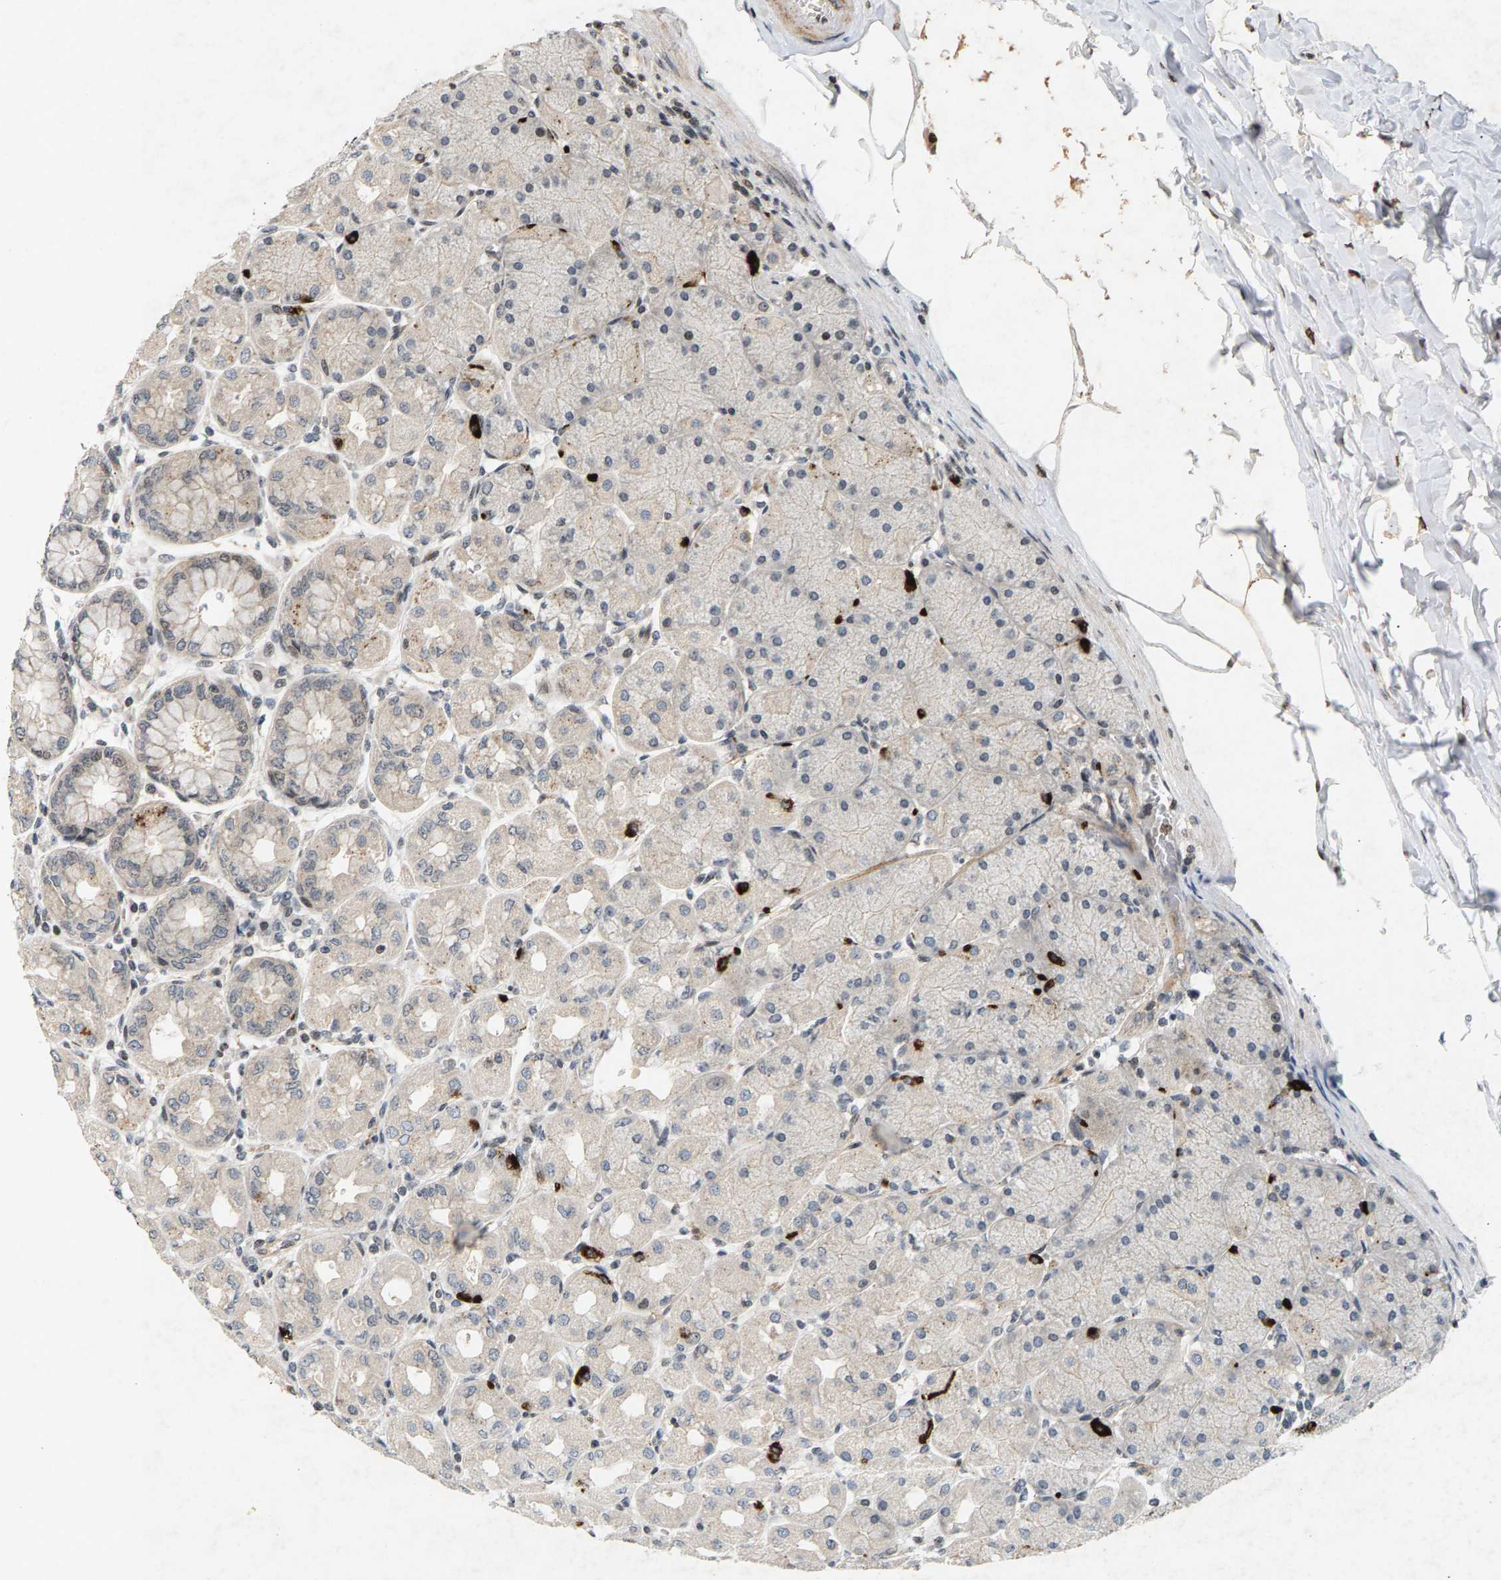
{"staining": {"intensity": "moderate", "quantity": "25%-75%", "location": "cytoplasmic/membranous"}, "tissue": "stomach", "cell_type": "Glandular cells", "image_type": "normal", "snomed": [{"axis": "morphology", "description": "Normal tissue, NOS"}, {"axis": "topography", "description": "Stomach, upper"}], "caption": "Benign stomach shows moderate cytoplasmic/membranous positivity in about 25%-75% of glandular cells.", "gene": "ZPR1", "patient": {"sex": "female", "age": 56}}